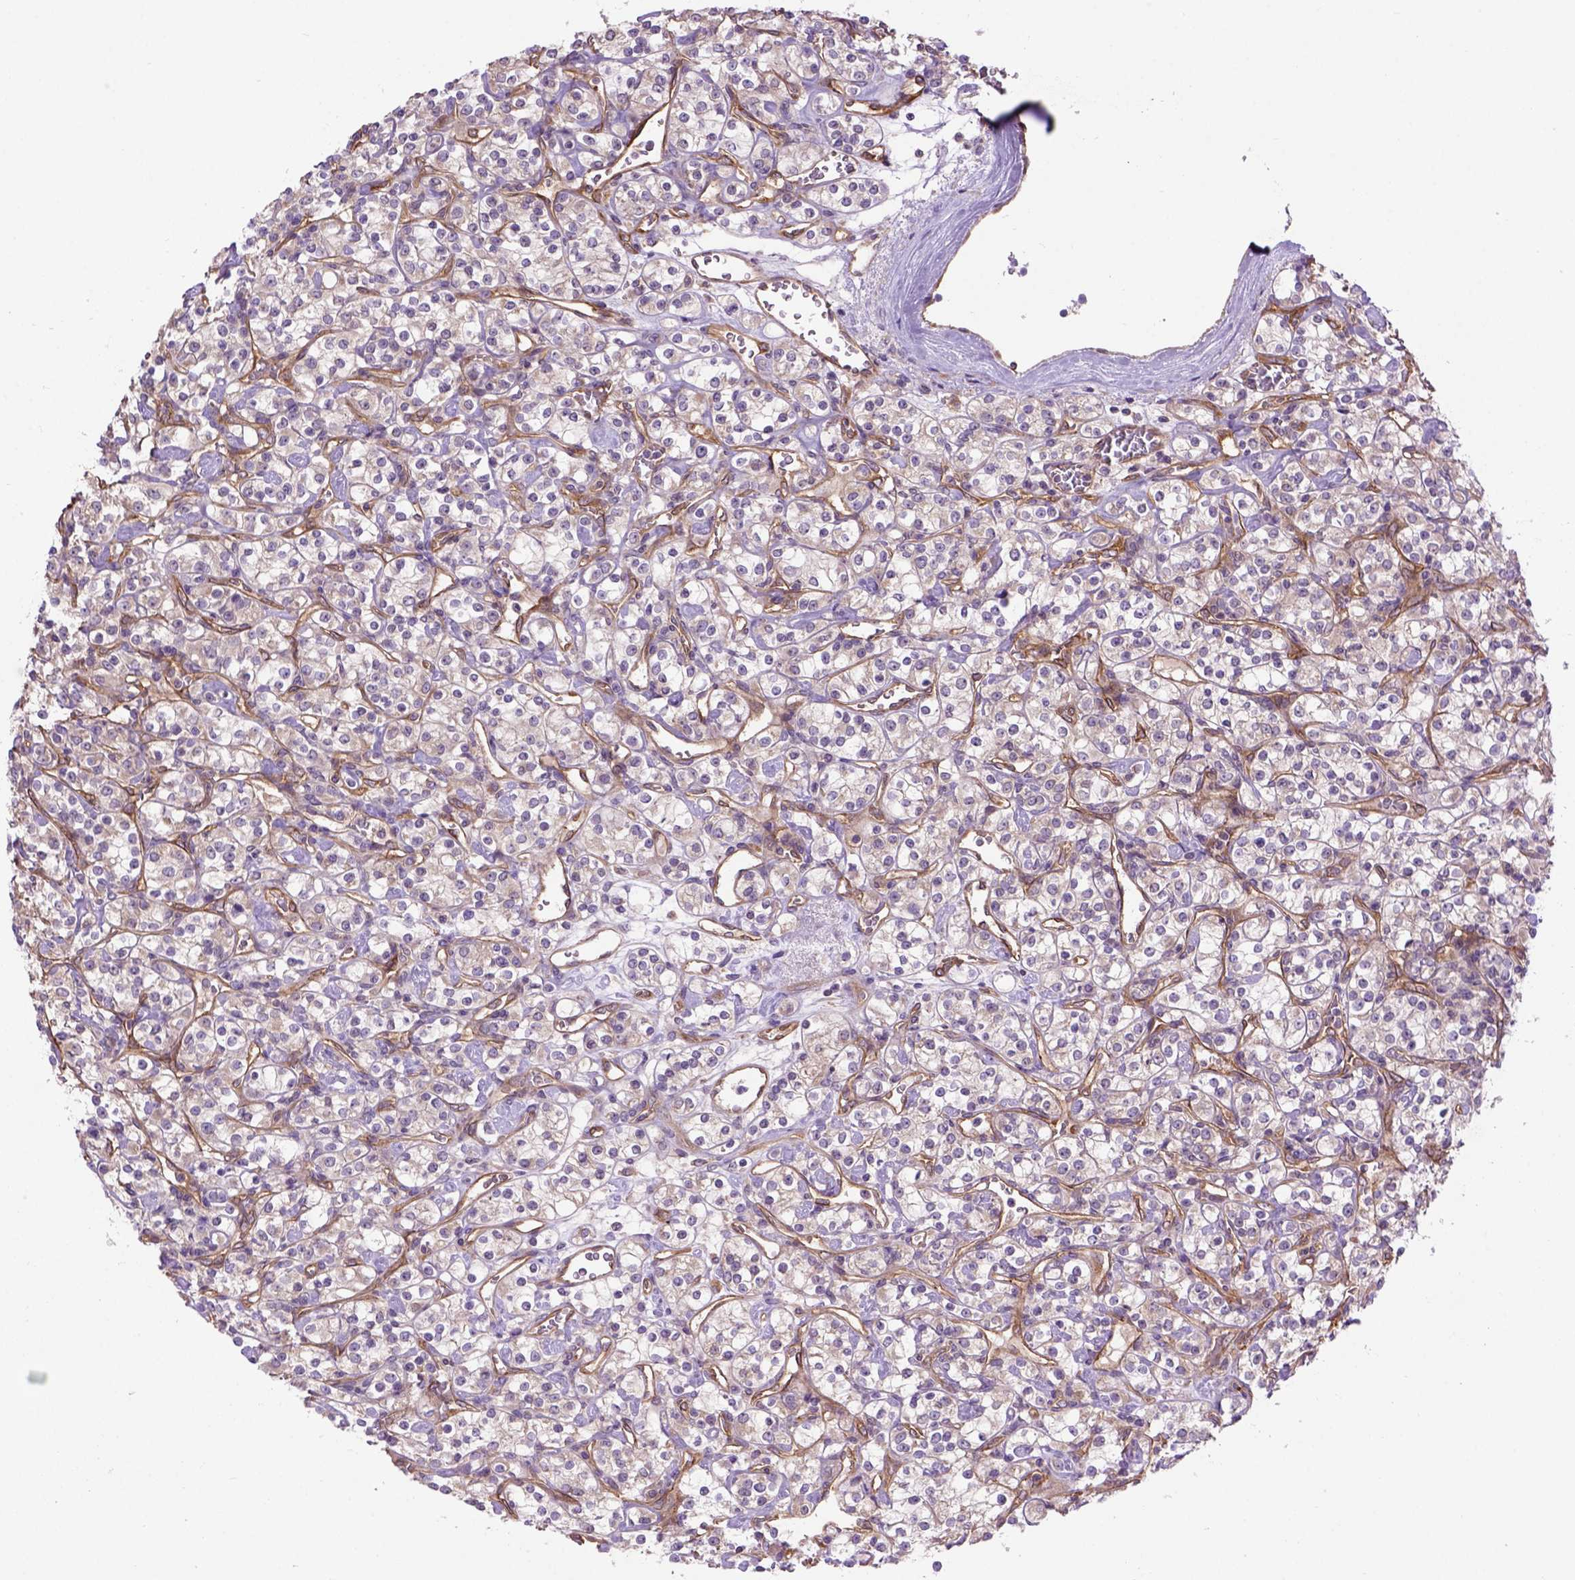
{"staining": {"intensity": "negative", "quantity": "none", "location": "none"}, "tissue": "renal cancer", "cell_type": "Tumor cells", "image_type": "cancer", "snomed": [{"axis": "morphology", "description": "Adenocarcinoma, NOS"}, {"axis": "topography", "description": "Kidney"}], "caption": "High power microscopy micrograph of an immunohistochemistry (IHC) histopathology image of renal cancer (adenocarcinoma), revealing no significant expression in tumor cells.", "gene": "CASKIN2", "patient": {"sex": "male", "age": 77}}